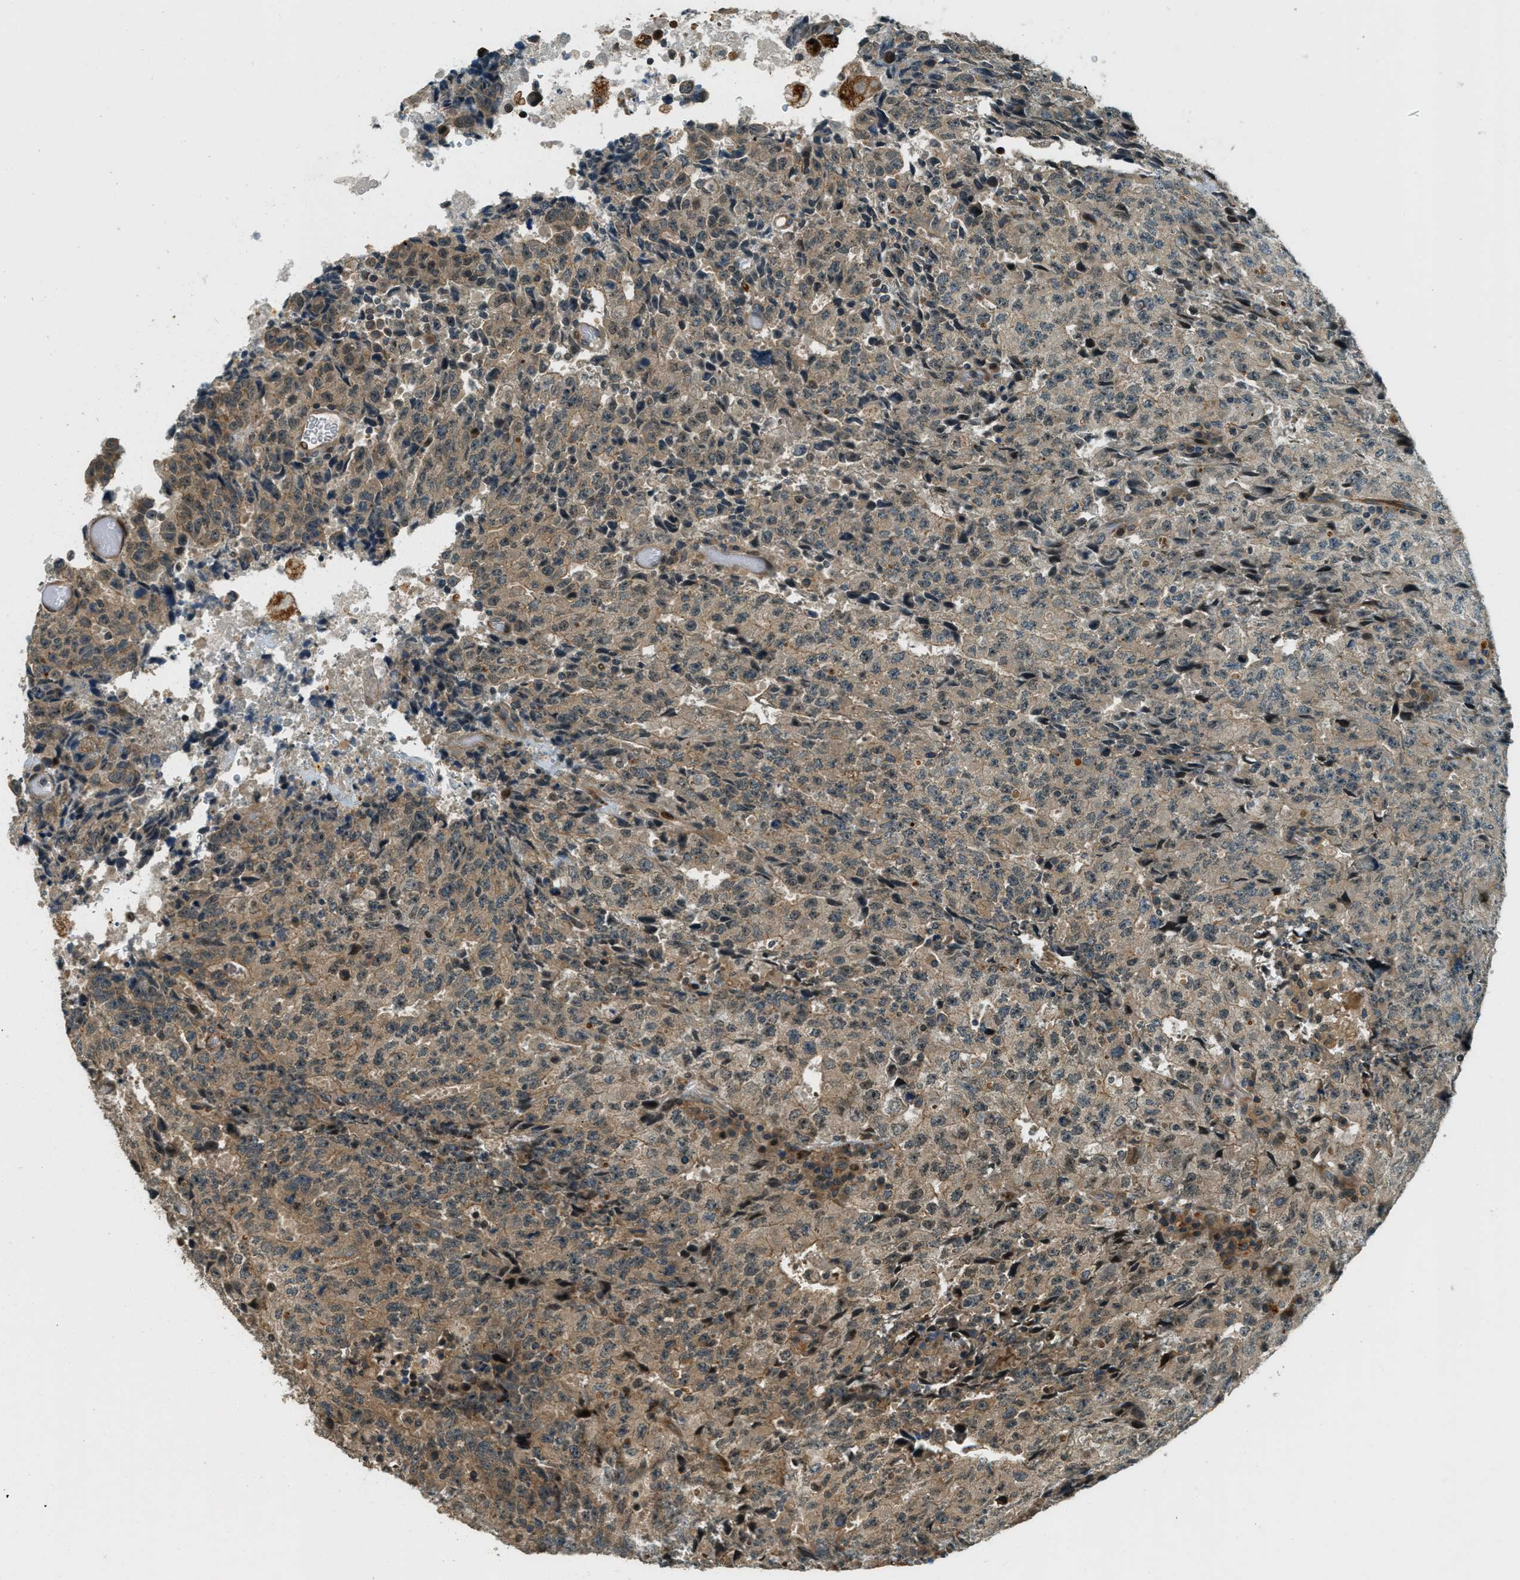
{"staining": {"intensity": "moderate", "quantity": ">75%", "location": "cytoplasmic/membranous"}, "tissue": "testis cancer", "cell_type": "Tumor cells", "image_type": "cancer", "snomed": [{"axis": "morphology", "description": "Necrosis, NOS"}, {"axis": "morphology", "description": "Carcinoma, Embryonal, NOS"}, {"axis": "topography", "description": "Testis"}], "caption": "Tumor cells demonstrate medium levels of moderate cytoplasmic/membranous positivity in approximately >75% of cells in human testis cancer. Using DAB (3,3'-diaminobenzidine) (brown) and hematoxylin (blue) stains, captured at high magnification using brightfield microscopy.", "gene": "PTPN23", "patient": {"sex": "male", "age": 19}}